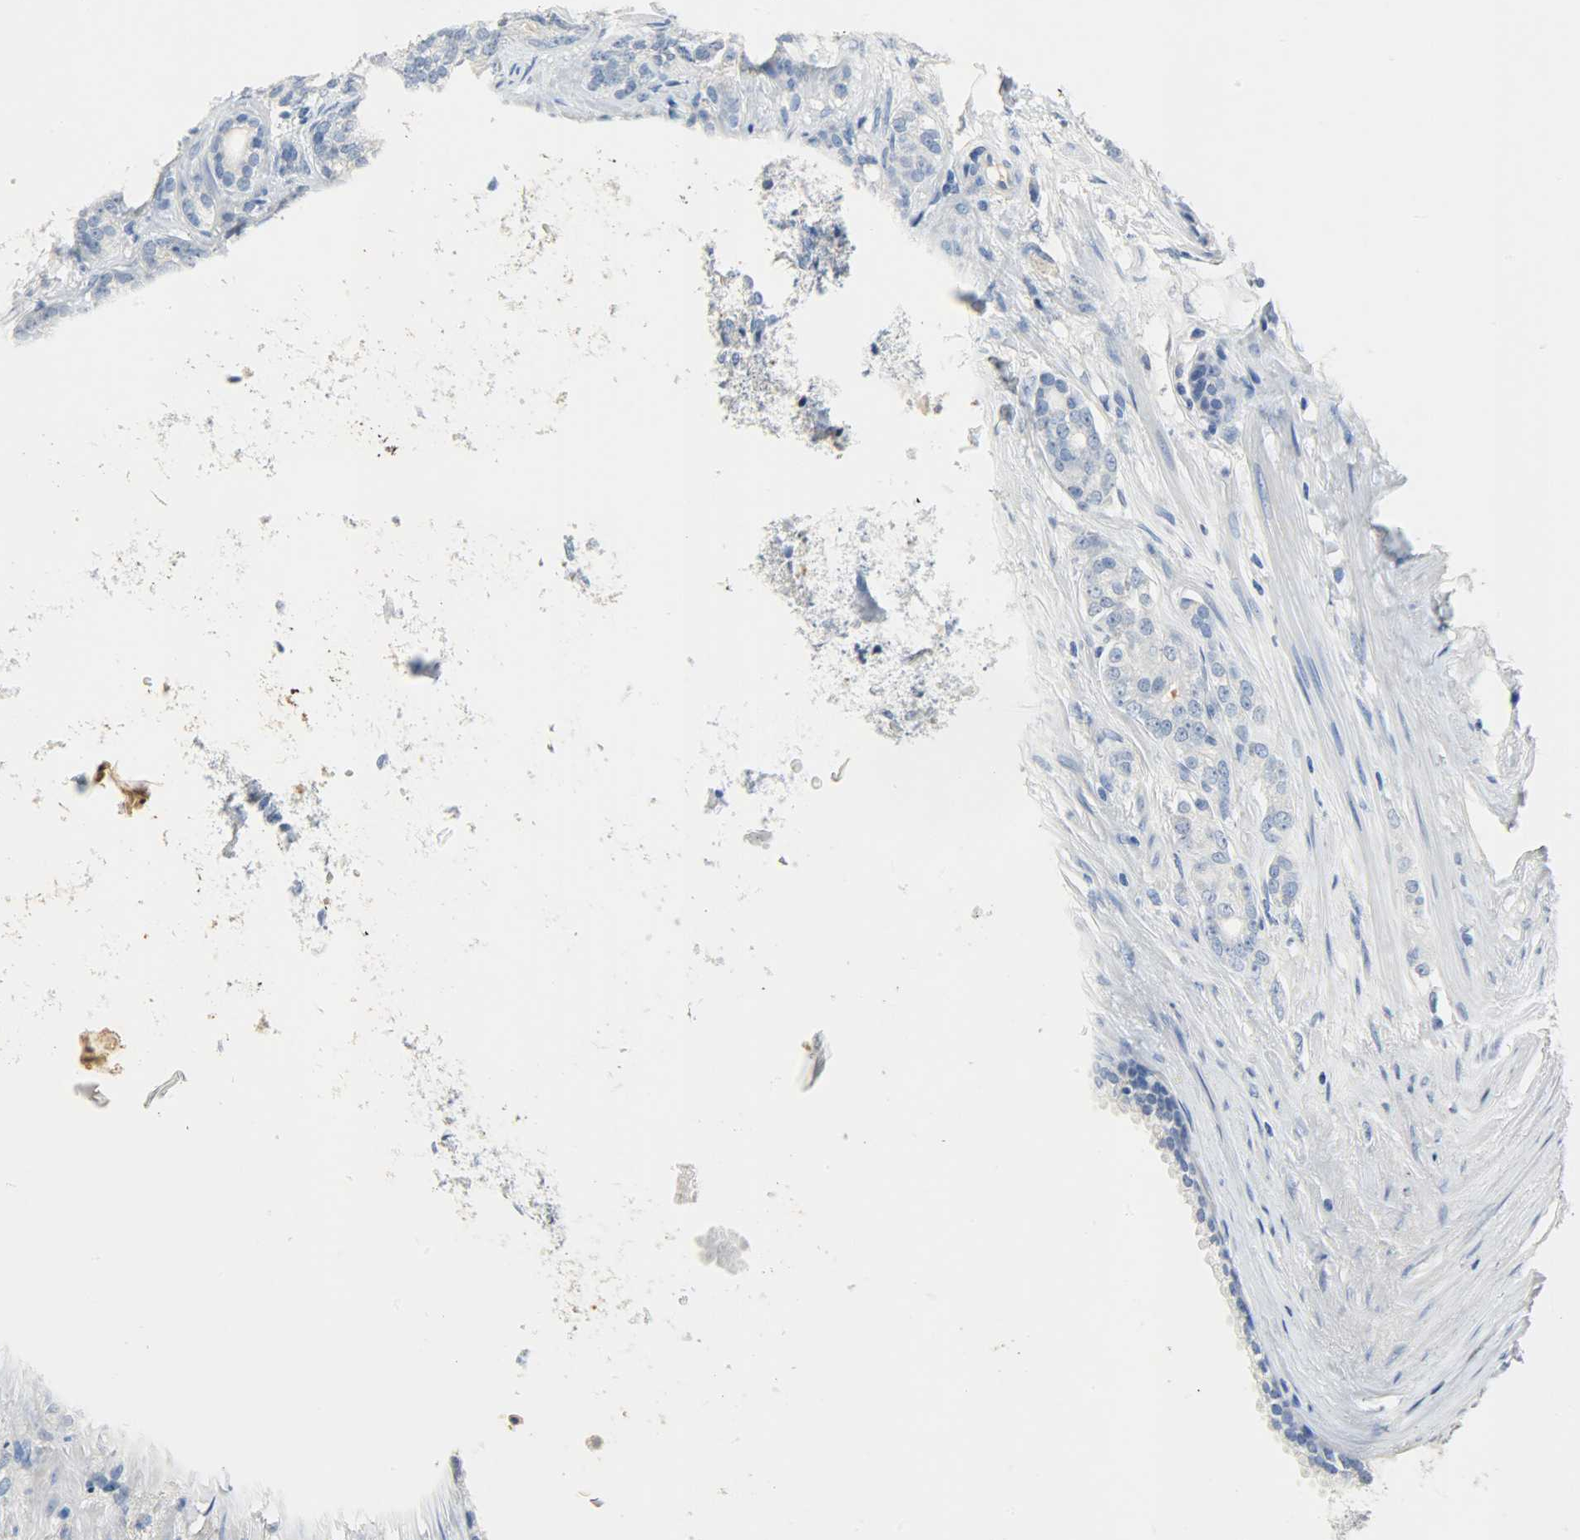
{"staining": {"intensity": "negative", "quantity": "none", "location": "none"}, "tissue": "prostate cancer", "cell_type": "Tumor cells", "image_type": "cancer", "snomed": [{"axis": "morphology", "description": "Adenocarcinoma, Low grade"}, {"axis": "topography", "description": "Prostate"}], "caption": "High power microscopy image of an IHC image of prostate low-grade adenocarcinoma, revealing no significant positivity in tumor cells. The staining is performed using DAB brown chromogen with nuclei counter-stained in using hematoxylin.", "gene": "CRP", "patient": {"sex": "male", "age": 71}}